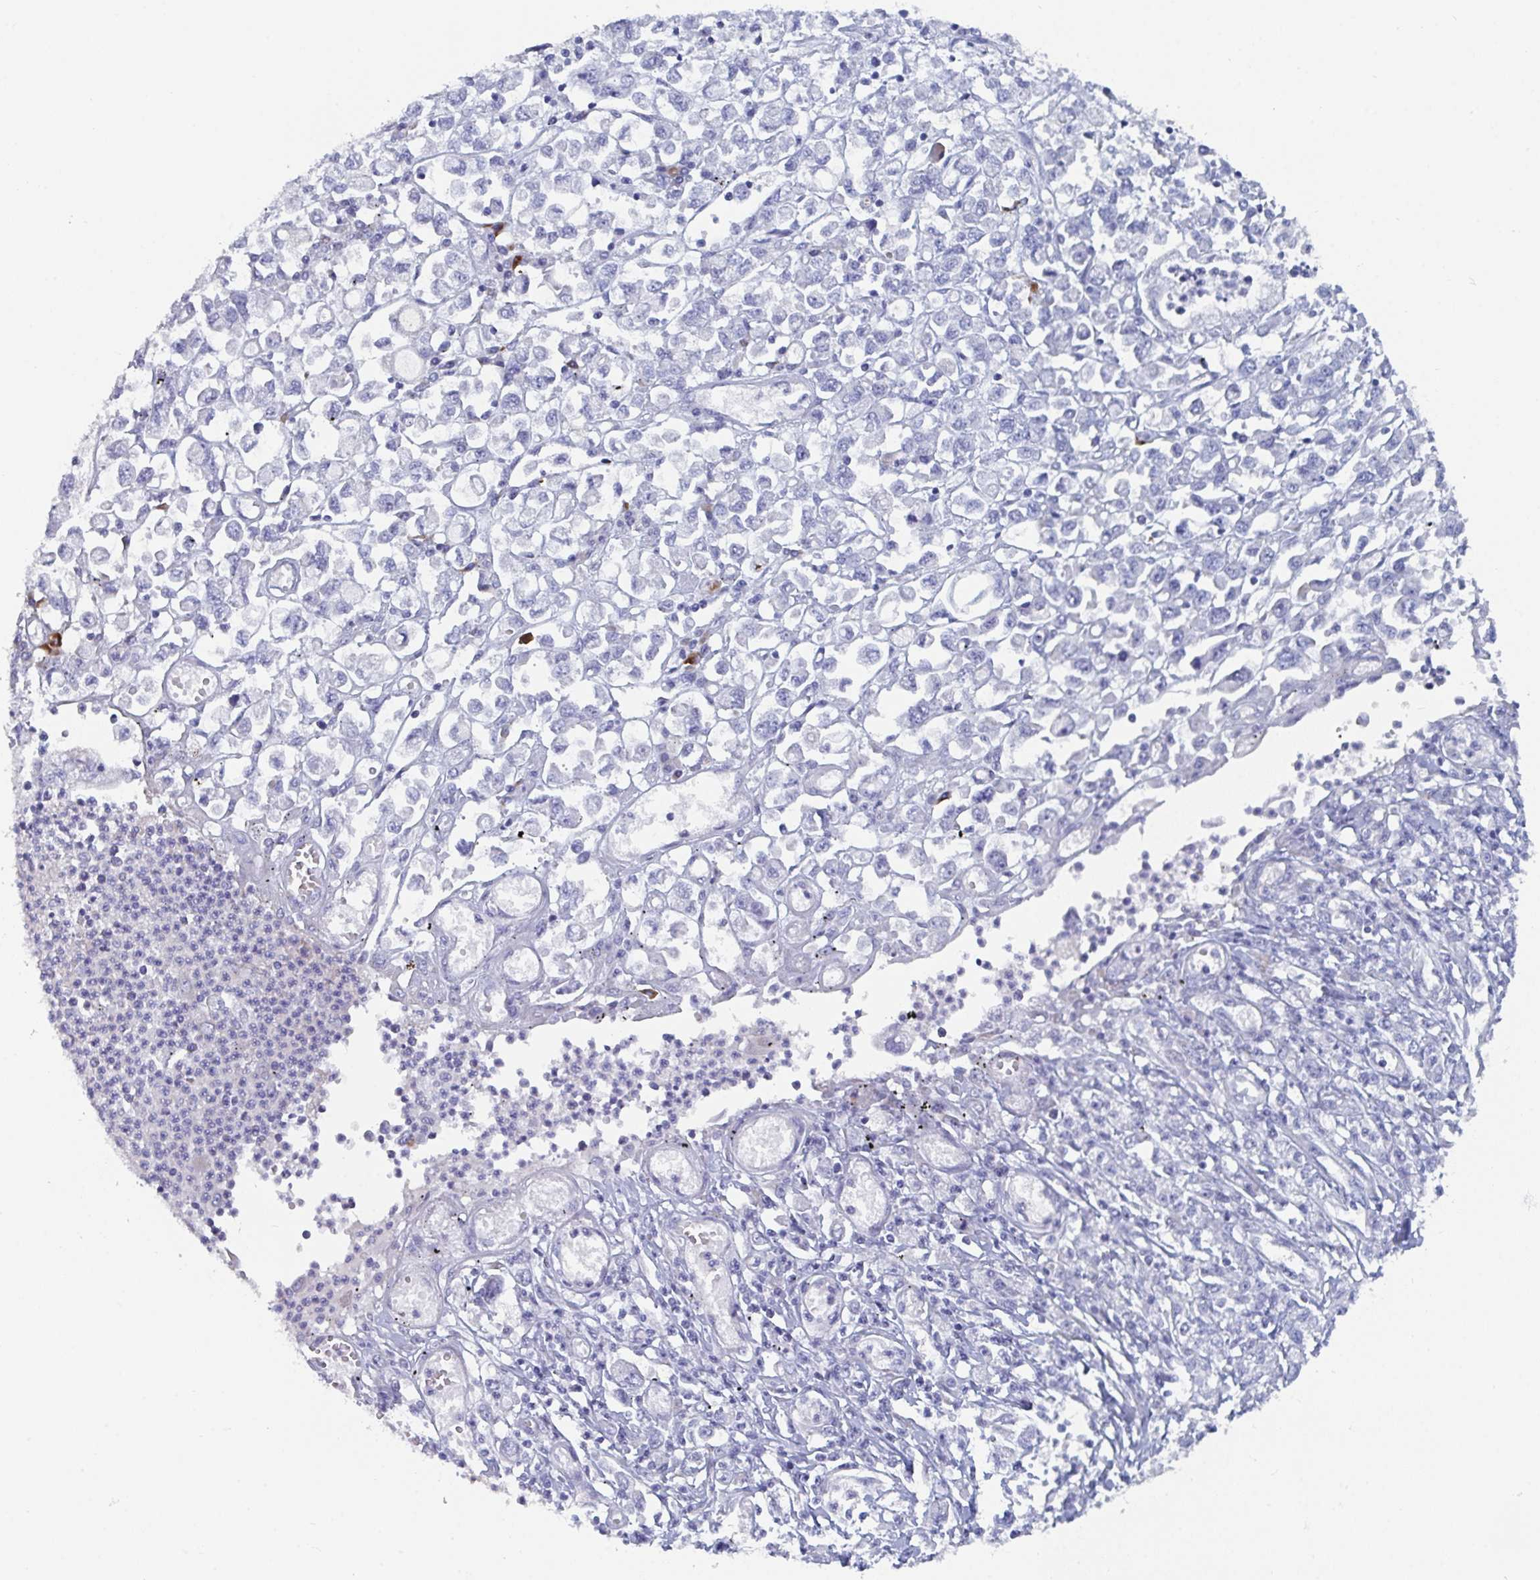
{"staining": {"intensity": "negative", "quantity": "none", "location": "none"}, "tissue": "stomach cancer", "cell_type": "Tumor cells", "image_type": "cancer", "snomed": [{"axis": "morphology", "description": "Adenocarcinoma, NOS"}, {"axis": "topography", "description": "Stomach"}], "caption": "An image of human stomach cancer is negative for staining in tumor cells.", "gene": "NT5C3B", "patient": {"sex": "female", "age": 76}}